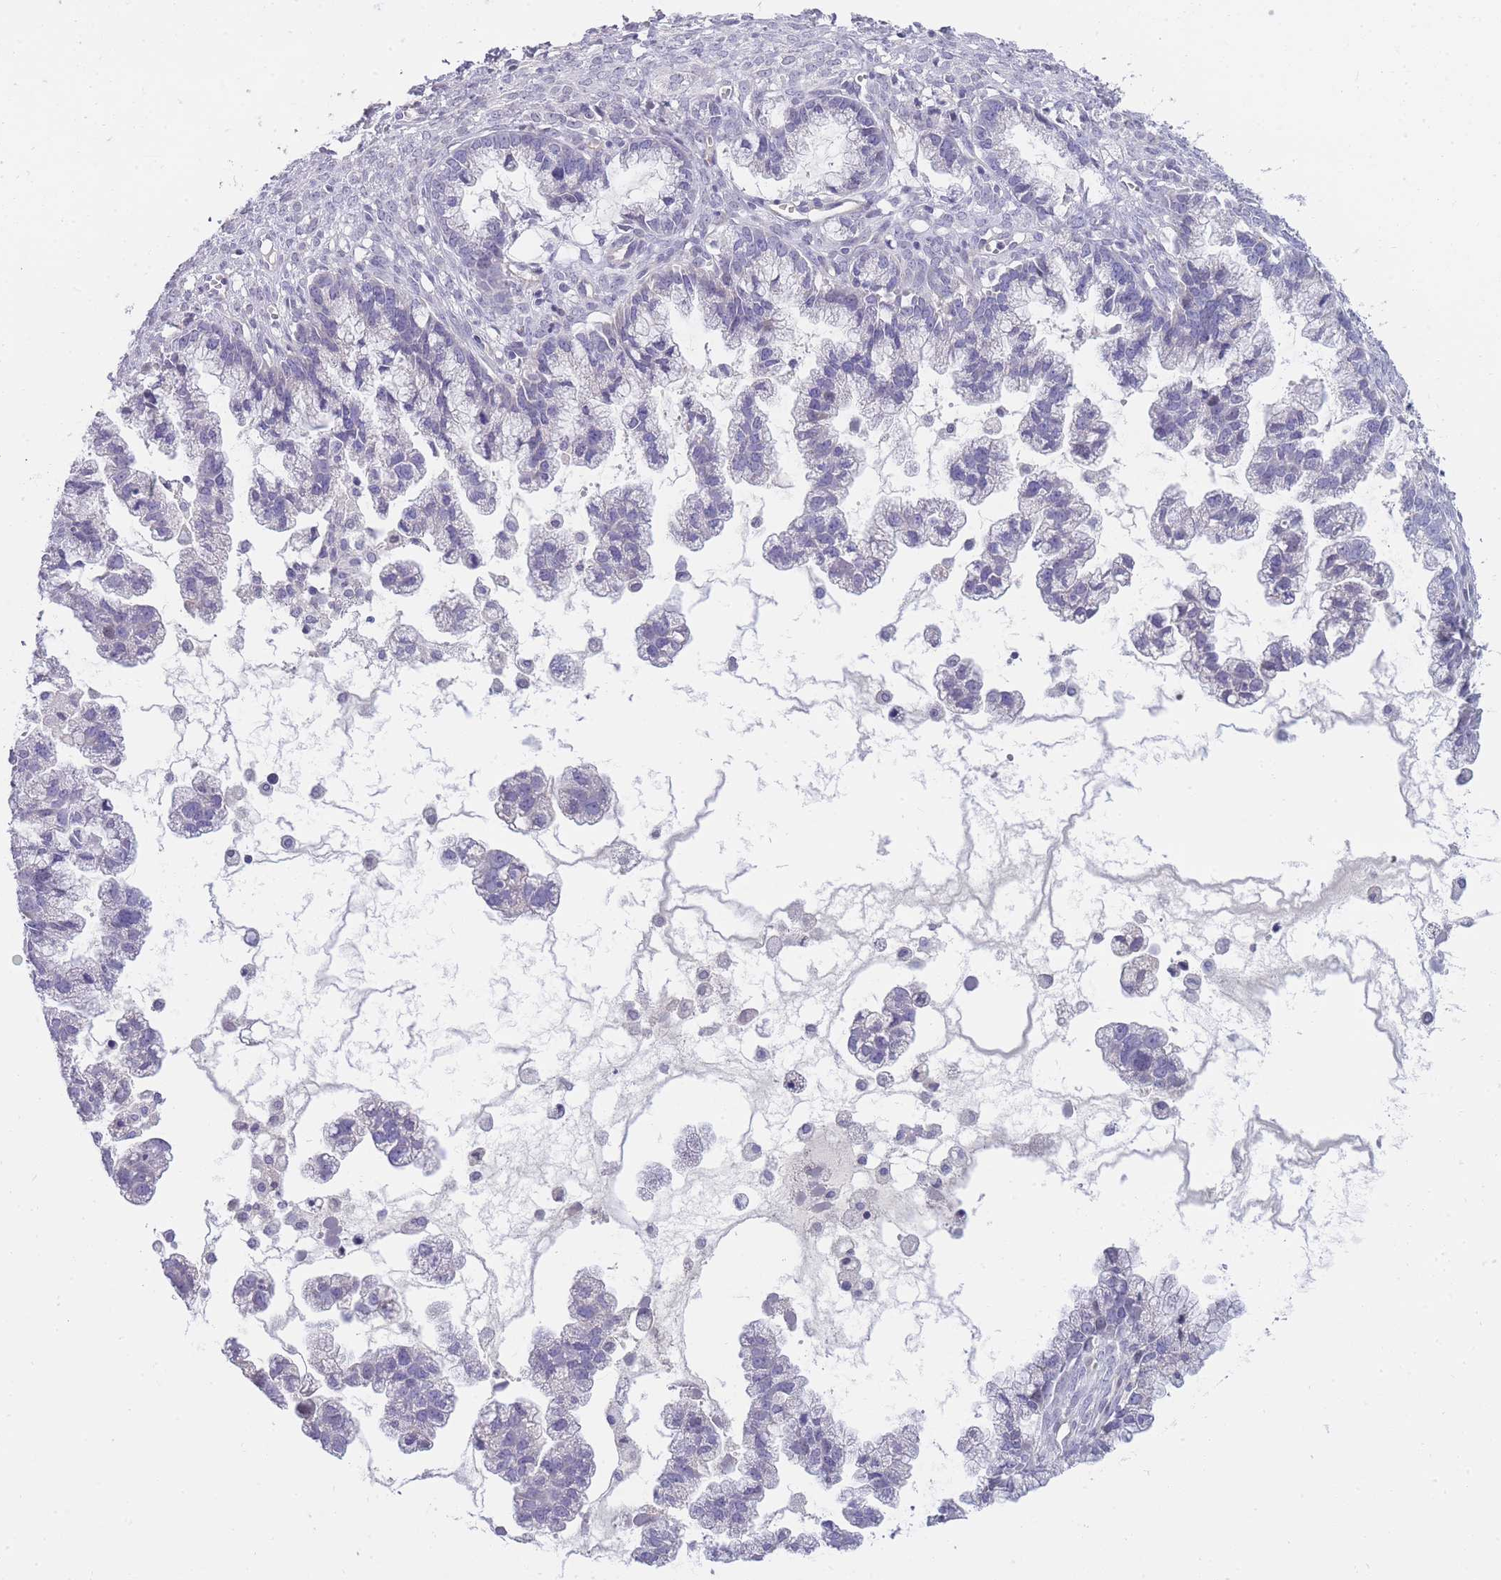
{"staining": {"intensity": "negative", "quantity": "none", "location": "none"}, "tissue": "ovarian cancer", "cell_type": "Tumor cells", "image_type": "cancer", "snomed": [{"axis": "morphology", "description": "Cystadenocarcinoma, mucinous, NOS"}, {"axis": "topography", "description": "Ovary"}], "caption": "Ovarian cancer stained for a protein using immunohistochemistry demonstrates no staining tumor cells.", "gene": "PRR23B", "patient": {"sex": "female", "age": 72}}